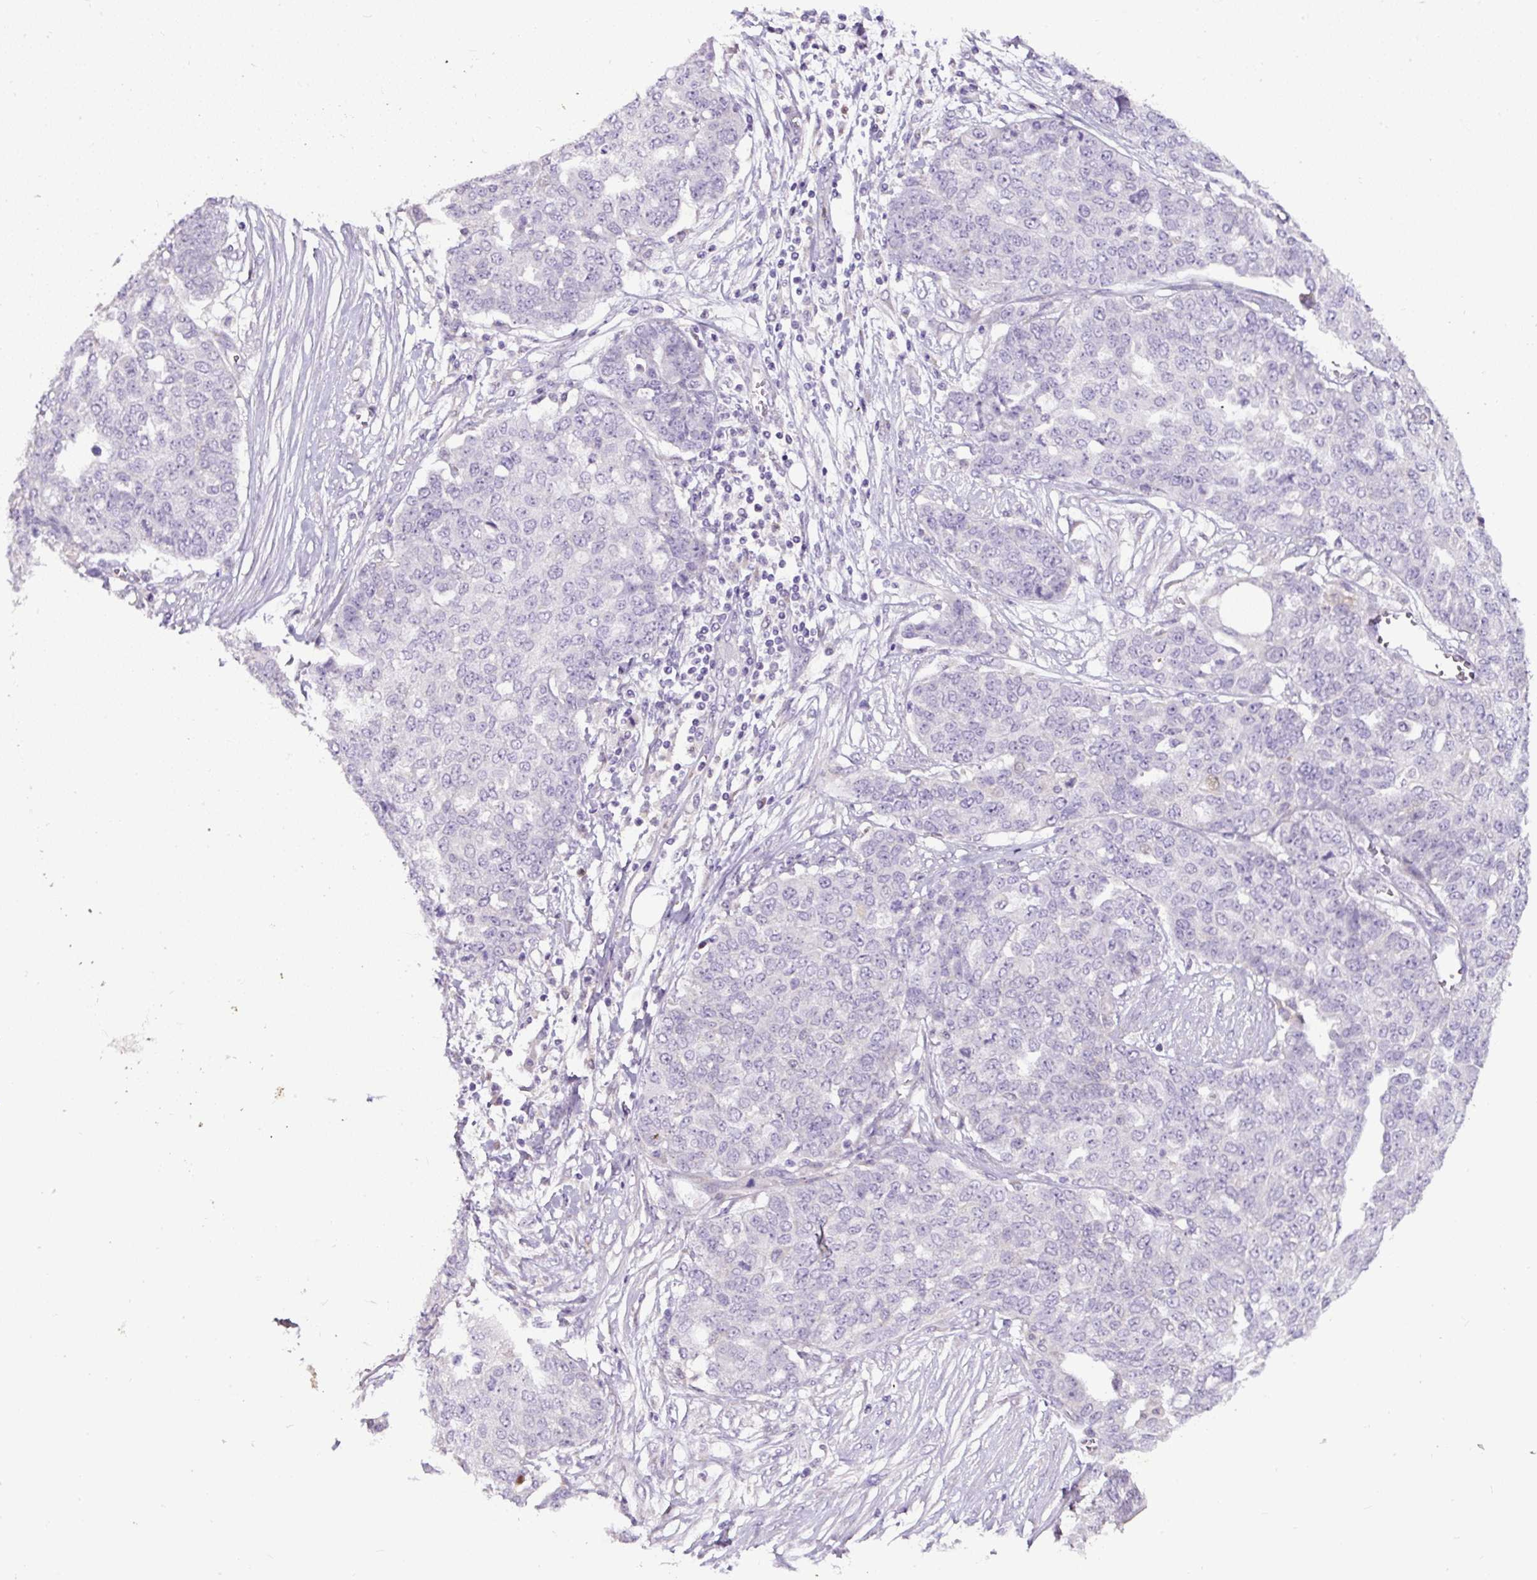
{"staining": {"intensity": "negative", "quantity": "none", "location": "none"}, "tissue": "ovarian cancer", "cell_type": "Tumor cells", "image_type": "cancer", "snomed": [{"axis": "morphology", "description": "Cystadenocarcinoma, serous, NOS"}, {"axis": "topography", "description": "Soft tissue"}, {"axis": "topography", "description": "Ovary"}], "caption": "Tumor cells show no significant expression in serous cystadenocarcinoma (ovarian).", "gene": "HPS4", "patient": {"sex": "female", "age": 57}}